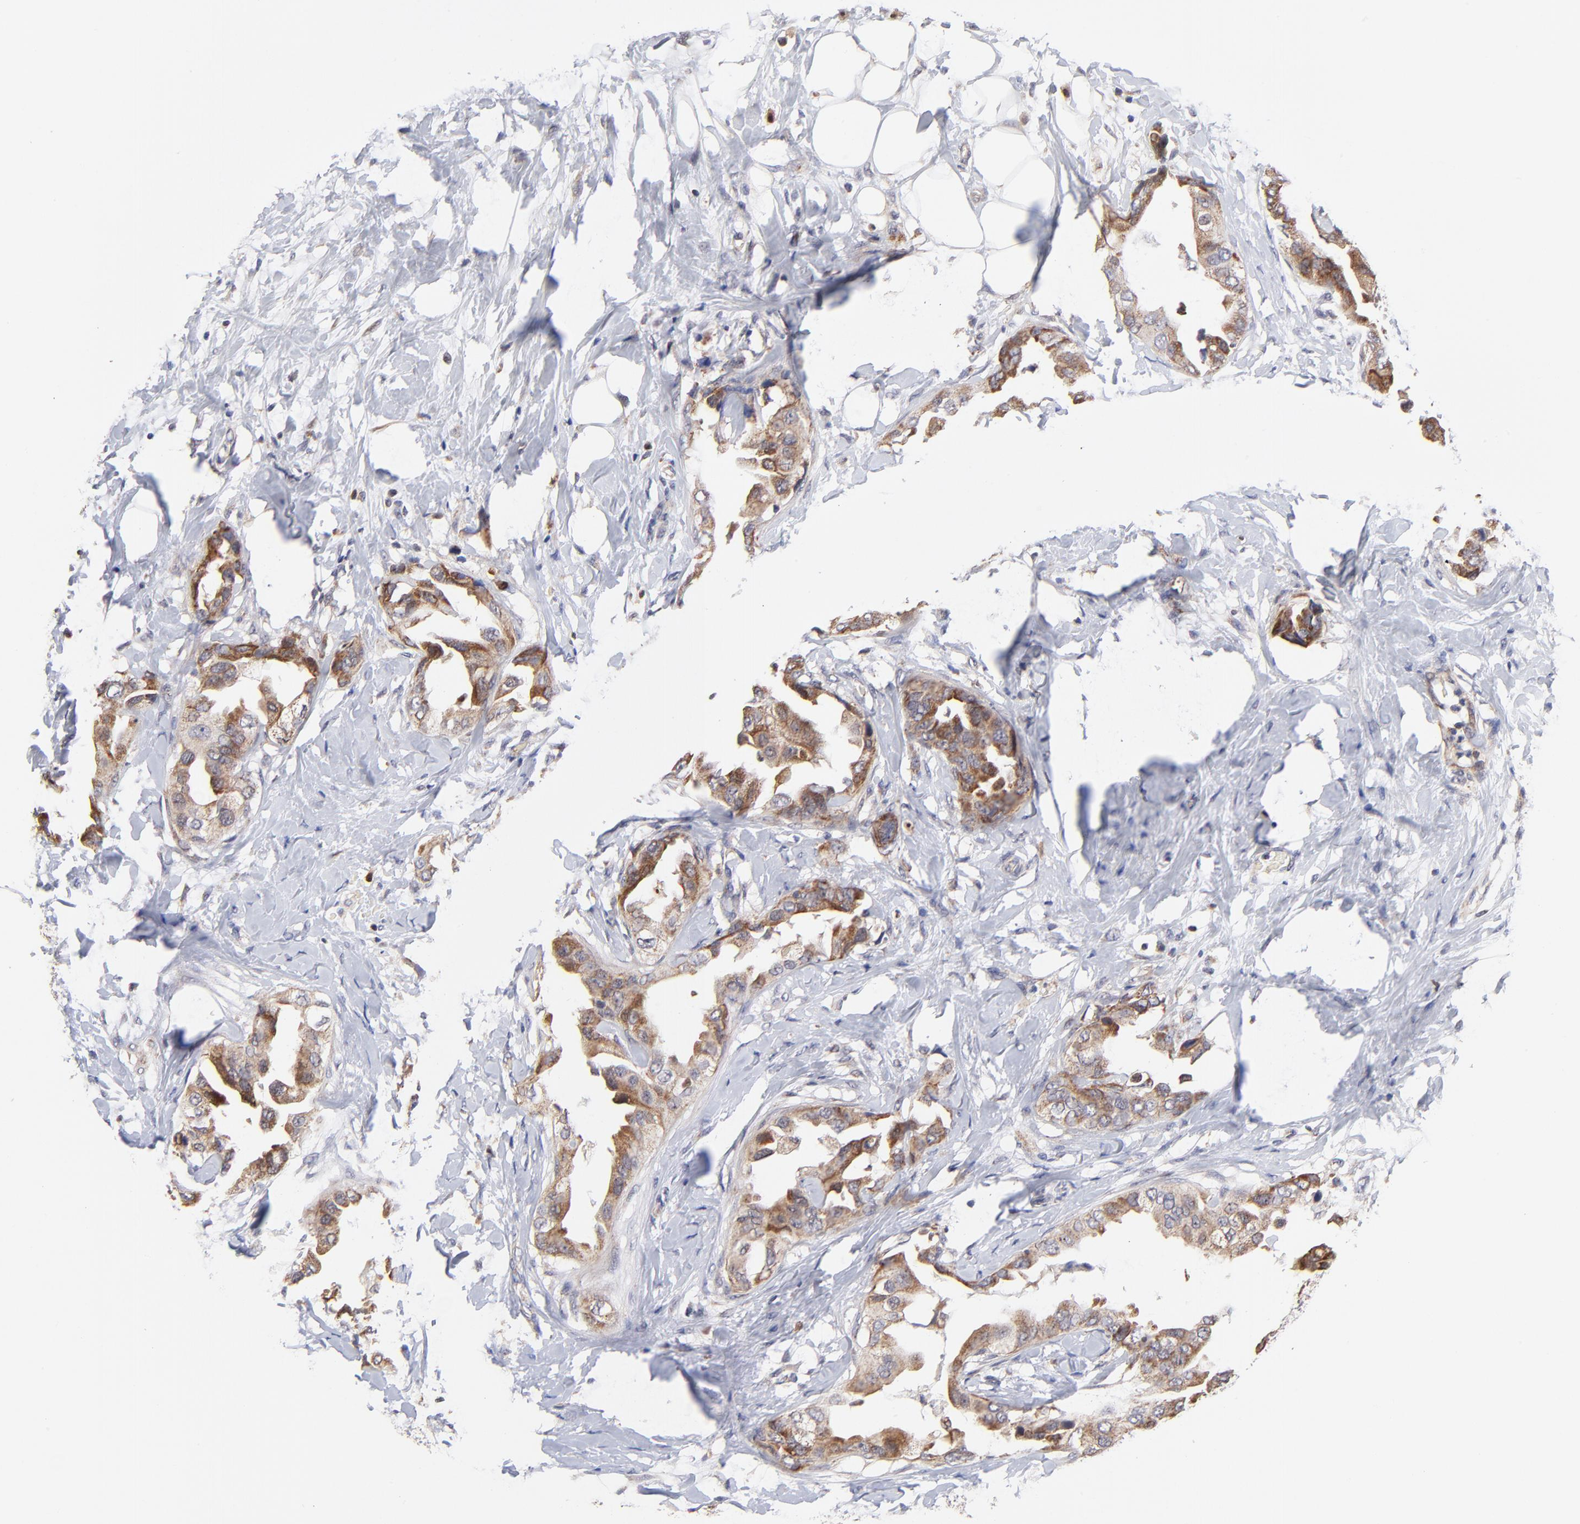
{"staining": {"intensity": "moderate", "quantity": ">75%", "location": "cytoplasmic/membranous"}, "tissue": "breast cancer", "cell_type": "Tumor cells", "image_type": "cancer", "snomed": [{"axis": "morphology", "description": "Duct carcinoma"}, {"axis": "topography", "description": "Breast"}], "caption": "Protein staining reveals moderate cytoplasmic/membranous staining in about >75% of tumor cells in breast cancer.", "gene": "FBXL12", "patient": {"sex": "female", "age": 40}}